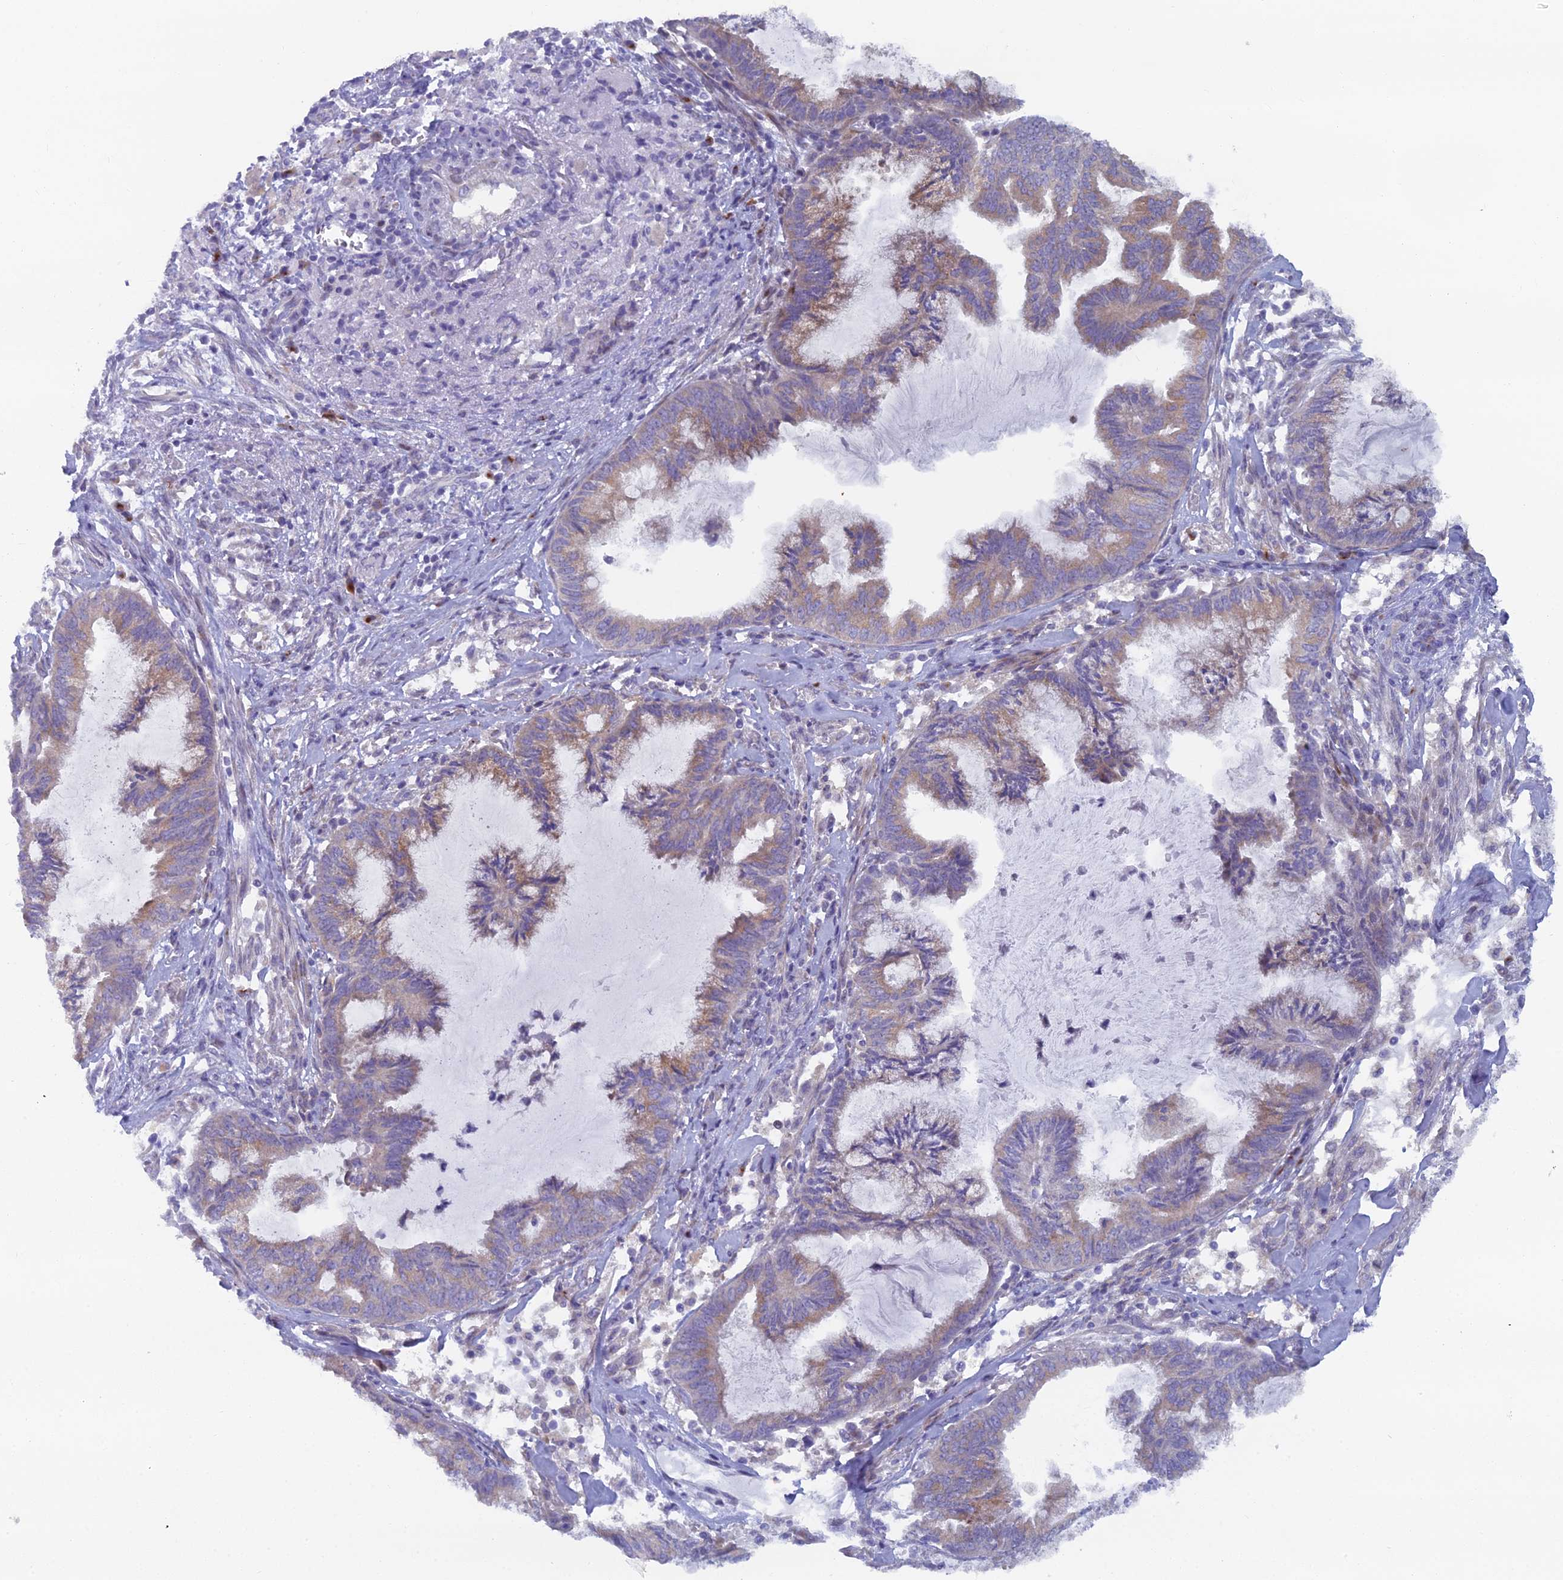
{"staining": {"intensity": "moderate", "quantity": "25%-75%", "location": "cytoplasmic/membranous"}, "tissue": "endometrial cancer", "cell_type": "Tumor cells", "image_type": "cancer", "snomed": [{"axis": "morphology", "description": "Adenocarcinoma, NOS"}, {"axis": "topography", "description": "Endometrium"}], "caption": "This image demonstrates adenocarcinoma (endometrial) stained with IHC to label a protein in brown. The cytoplasmic/membranous of tumor cells show moderate positivity for the protein. Nuclei are counter-stained blue.", "gene": "B9D2", "patient": {"sex": "female", "age": 86}}